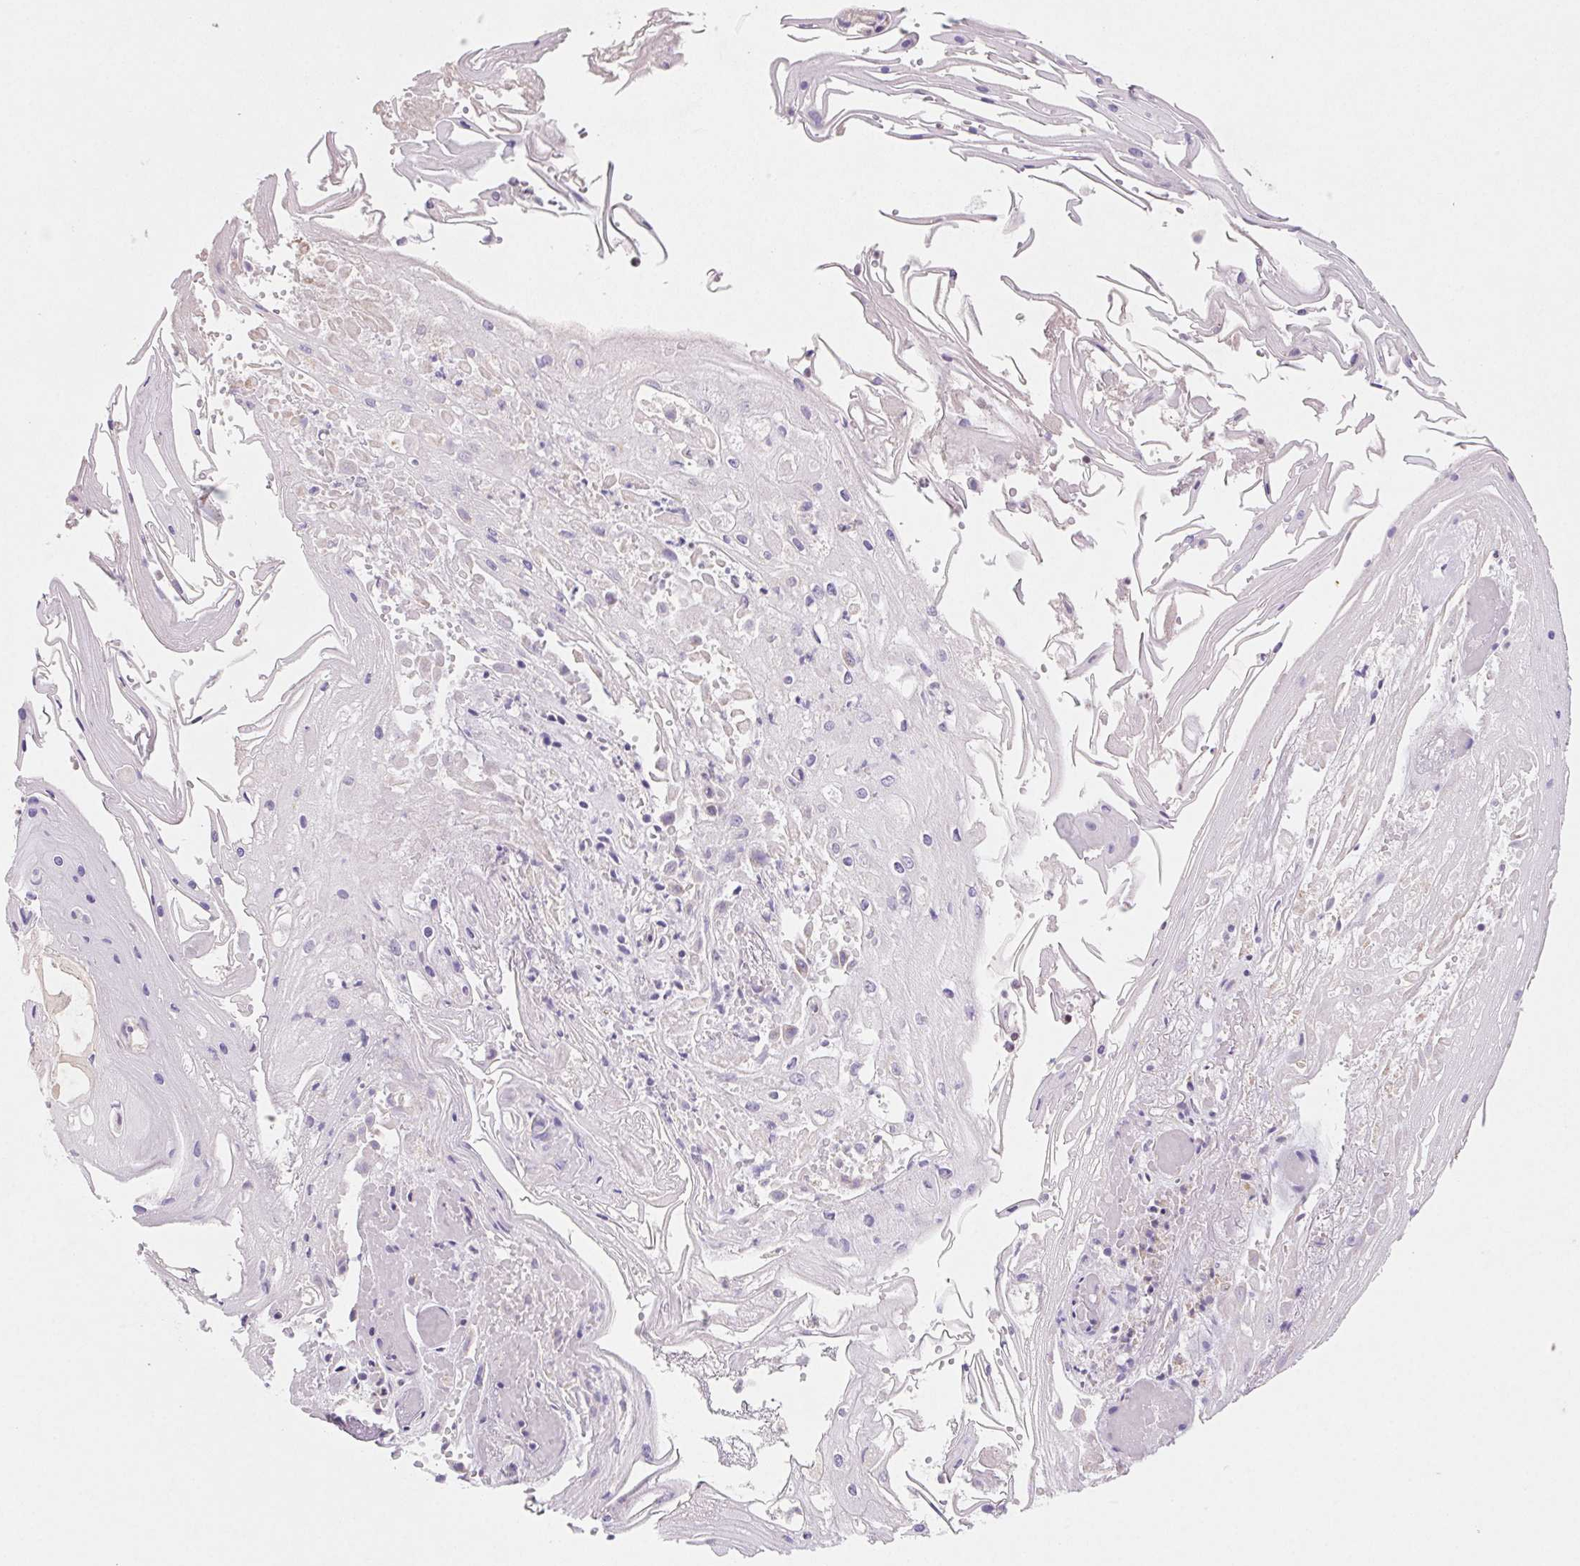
{"staining": {"intensity": "negative", "quantity": "none", "location": "none"}, "tissue": "skin cancer", "cell_type": "Tumor cells", "image_type": "cancer", "snomed": [{"axis": "morphology", "description": "Squamous cell carcinoma, NOS"}, {"axis": "topography", "description": "Skin"}], "caption": "A high-resolution photomicrograph shows IHC staining of skin cancer, which shows no significant staining in tumor cells. (DAB immunohistochemistry, high magnification).", "gene": "DPPA5", "patient": {"sex": "male", "age": 70}}